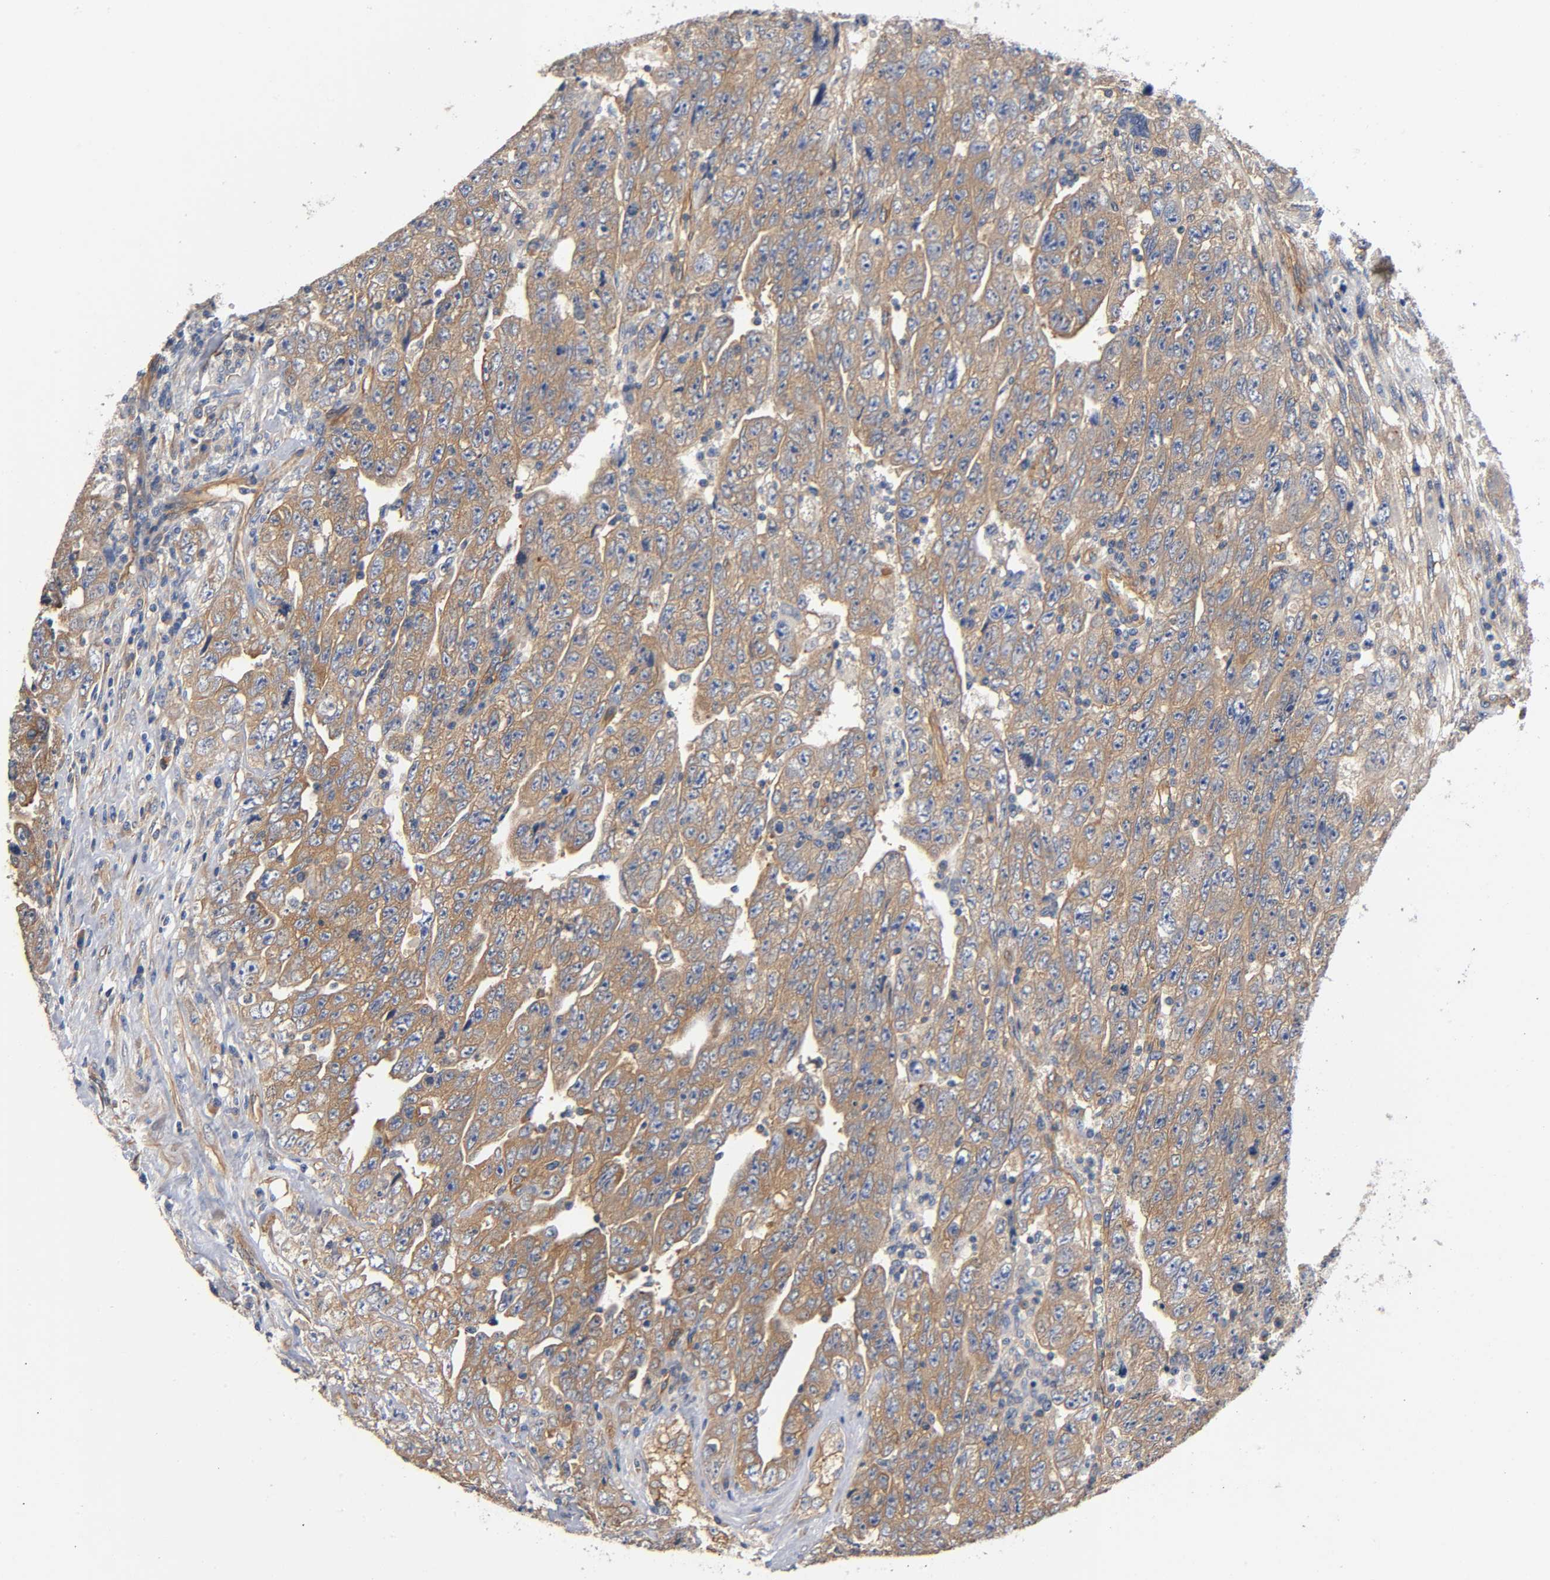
{"staining": {"intensity": "moderate", "quantity": ">75%", "location": "cytoplasmic/membranous"}, "tissue": "testis cancer", "cell_type": "Tumor cells", "image_type": "cancer", "snomed": [{"axis": "morphology", "description": "Carcinoma, Embryonal, NOS"}, {"axis": "topography", "description": "Testis"}], "caption": "The immunohistochemical stain highlights moderate cytoplasmic/membranous positivity in tumor cells of testis cancer (embryonal carcinoma) tissue.", "gene": "MARS1", "patient": {"sex": "male", "age": 28}}